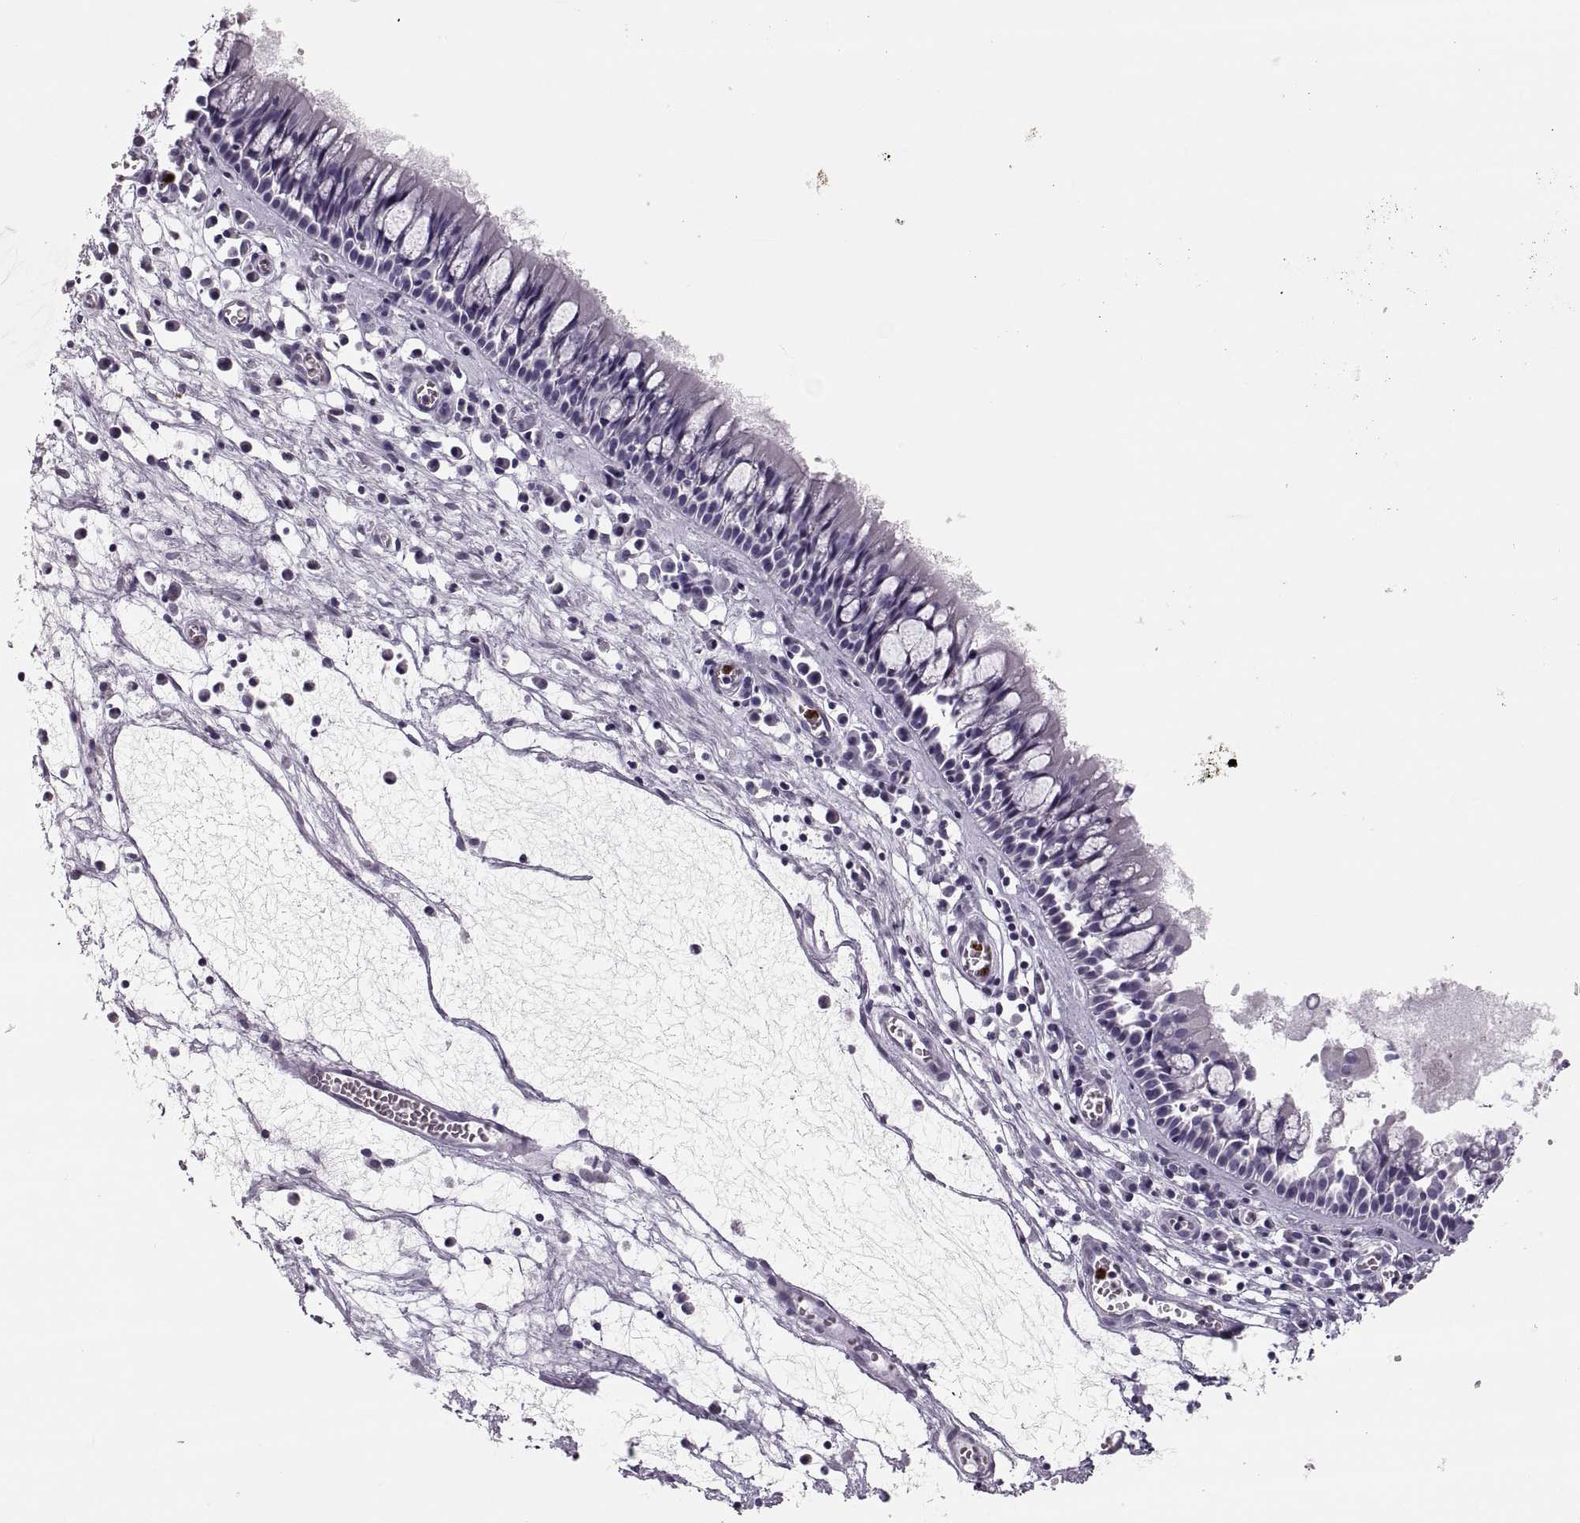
{"staining": {"intensity": "negative", "quantity": "none", "location": "none"}, "tissue": "nasopharynx", "cell_type": "Respiratory epithelial cells", "image_type": "normal", "snomed": [{"axis": "morphology", "description": "Normal tissue, NOS"}, {"axis": "topography", "description": "Nasopharynx"}], "caption": "Immunohistochemistry image of normal human nasopharynx stained for a protein (brown), which demonstrates no expression in respiratory epithelial cells.", "gene": "MILR1", "patient": {"sex": "male", "age": 61}}